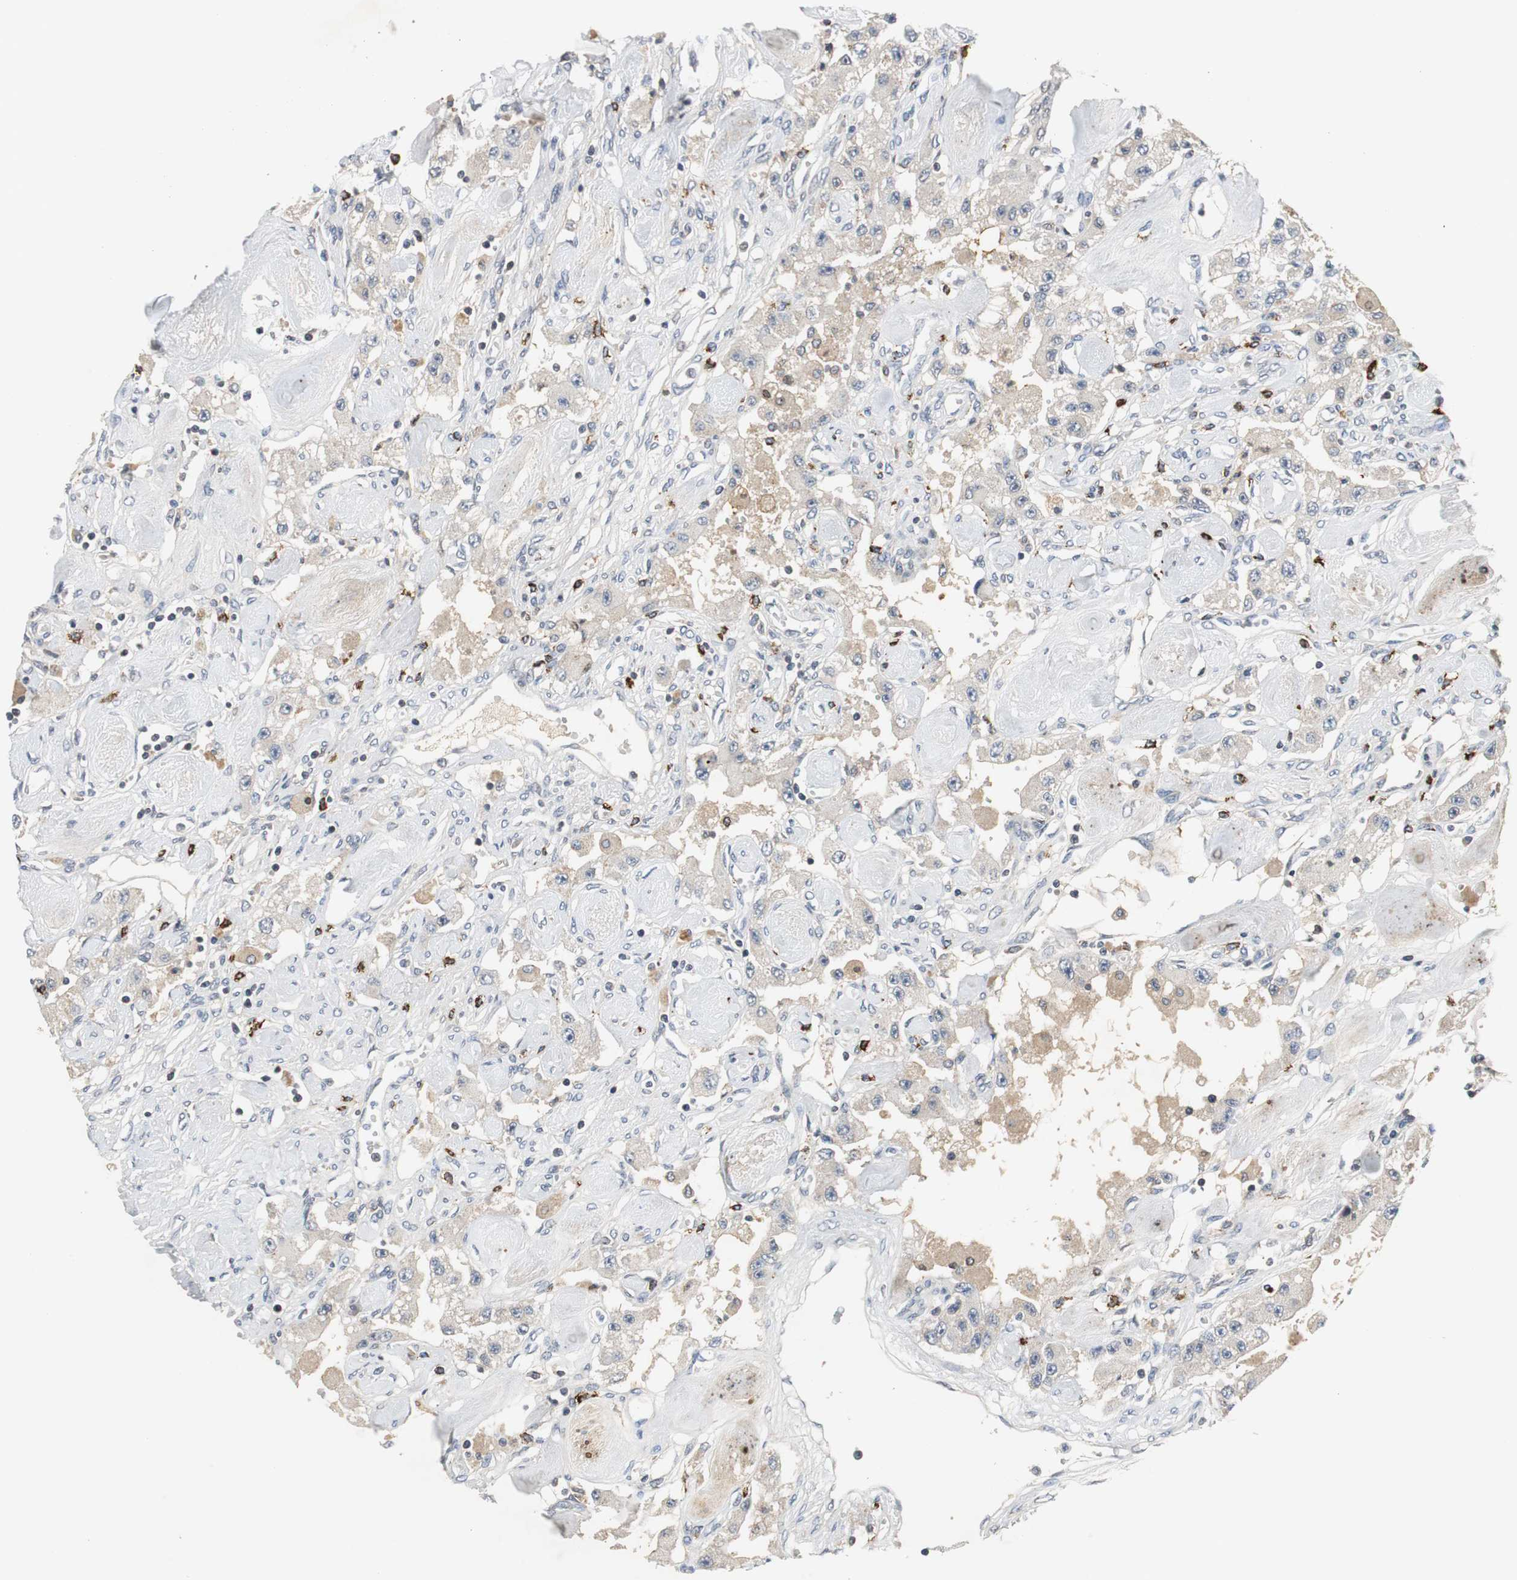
{"staining": {"intensity": "negative", "quantity": "none", "location": "none"}, "tissue": "carcinoid", "cell_type": "Tumor cells", "image_type": "cancer", "snomed": [{"axis": "morphology", "description": "Carcinoid, malignant, NOS"}, {"axis": "topography", "description": "Pancreas"}], "caption": "This is an immunohistochemistry (IHC) image of carcinoid (malignant). There is no expression in tumor cells.", "gene": "SLC19A2", "patient": {"sex": "male", "age": 41}}